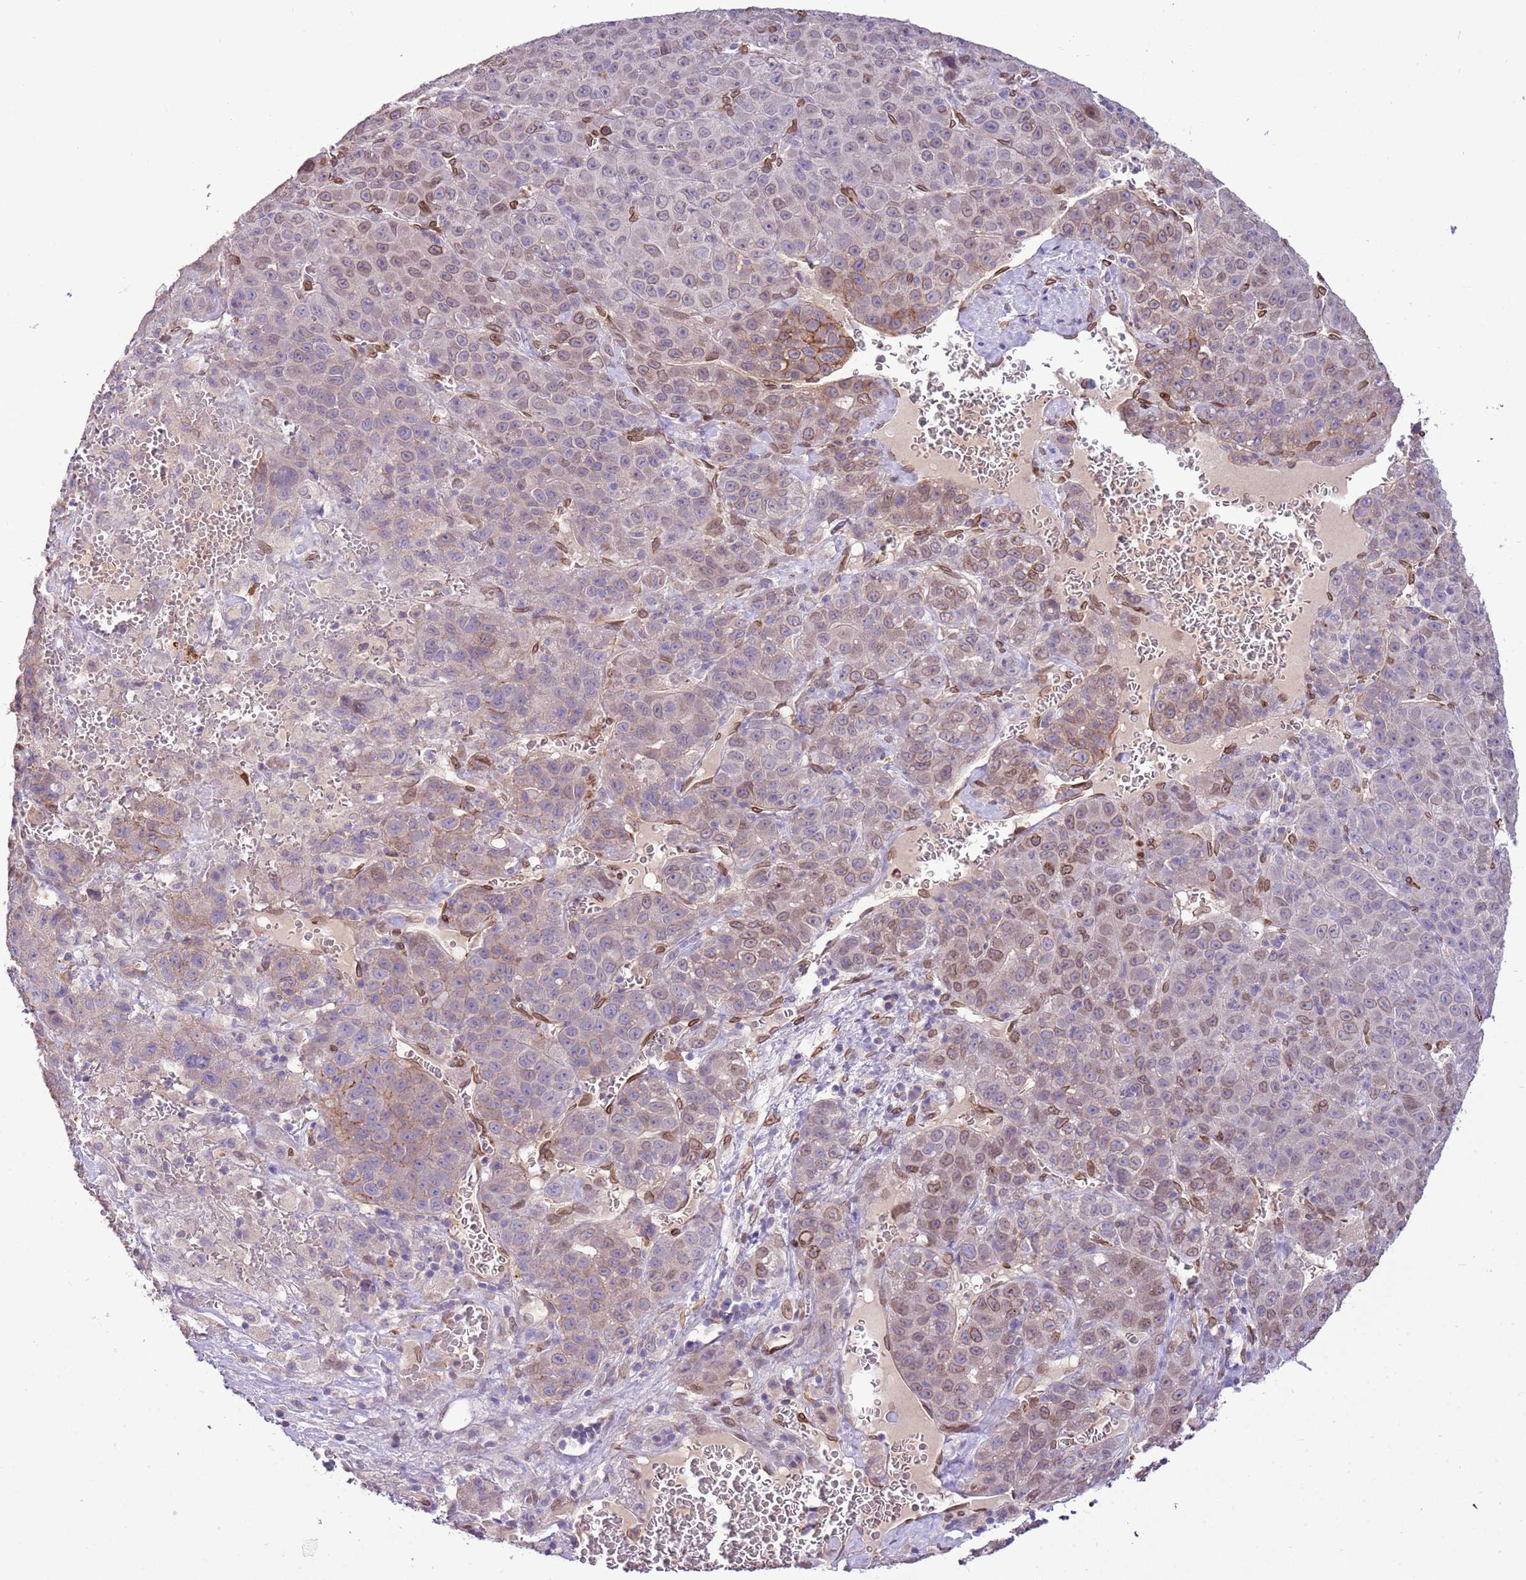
{"staining": {"intensity": "moderate", "quantity": "<25%", "location": "cytoplasmic/membranous,nuclear"}, "tissue": "liver cancer", "cell_type": "Tumor cells", "image_type": "cancer", "snomed": [{"axis": "morphology", "description": "Carcinoma, Hepatocellular, NOS"}, {"axis": "topography", "description": "Liver"}], "caption": "Protein expression analysis of human liver hepatocellular carcinoma reveals moderate cytoplasmic/membranous and nuclear positivity in approximately <25% of tumor cells.", "gene": "TMEM47", "patient": {"sex": "female", "age": 53}}